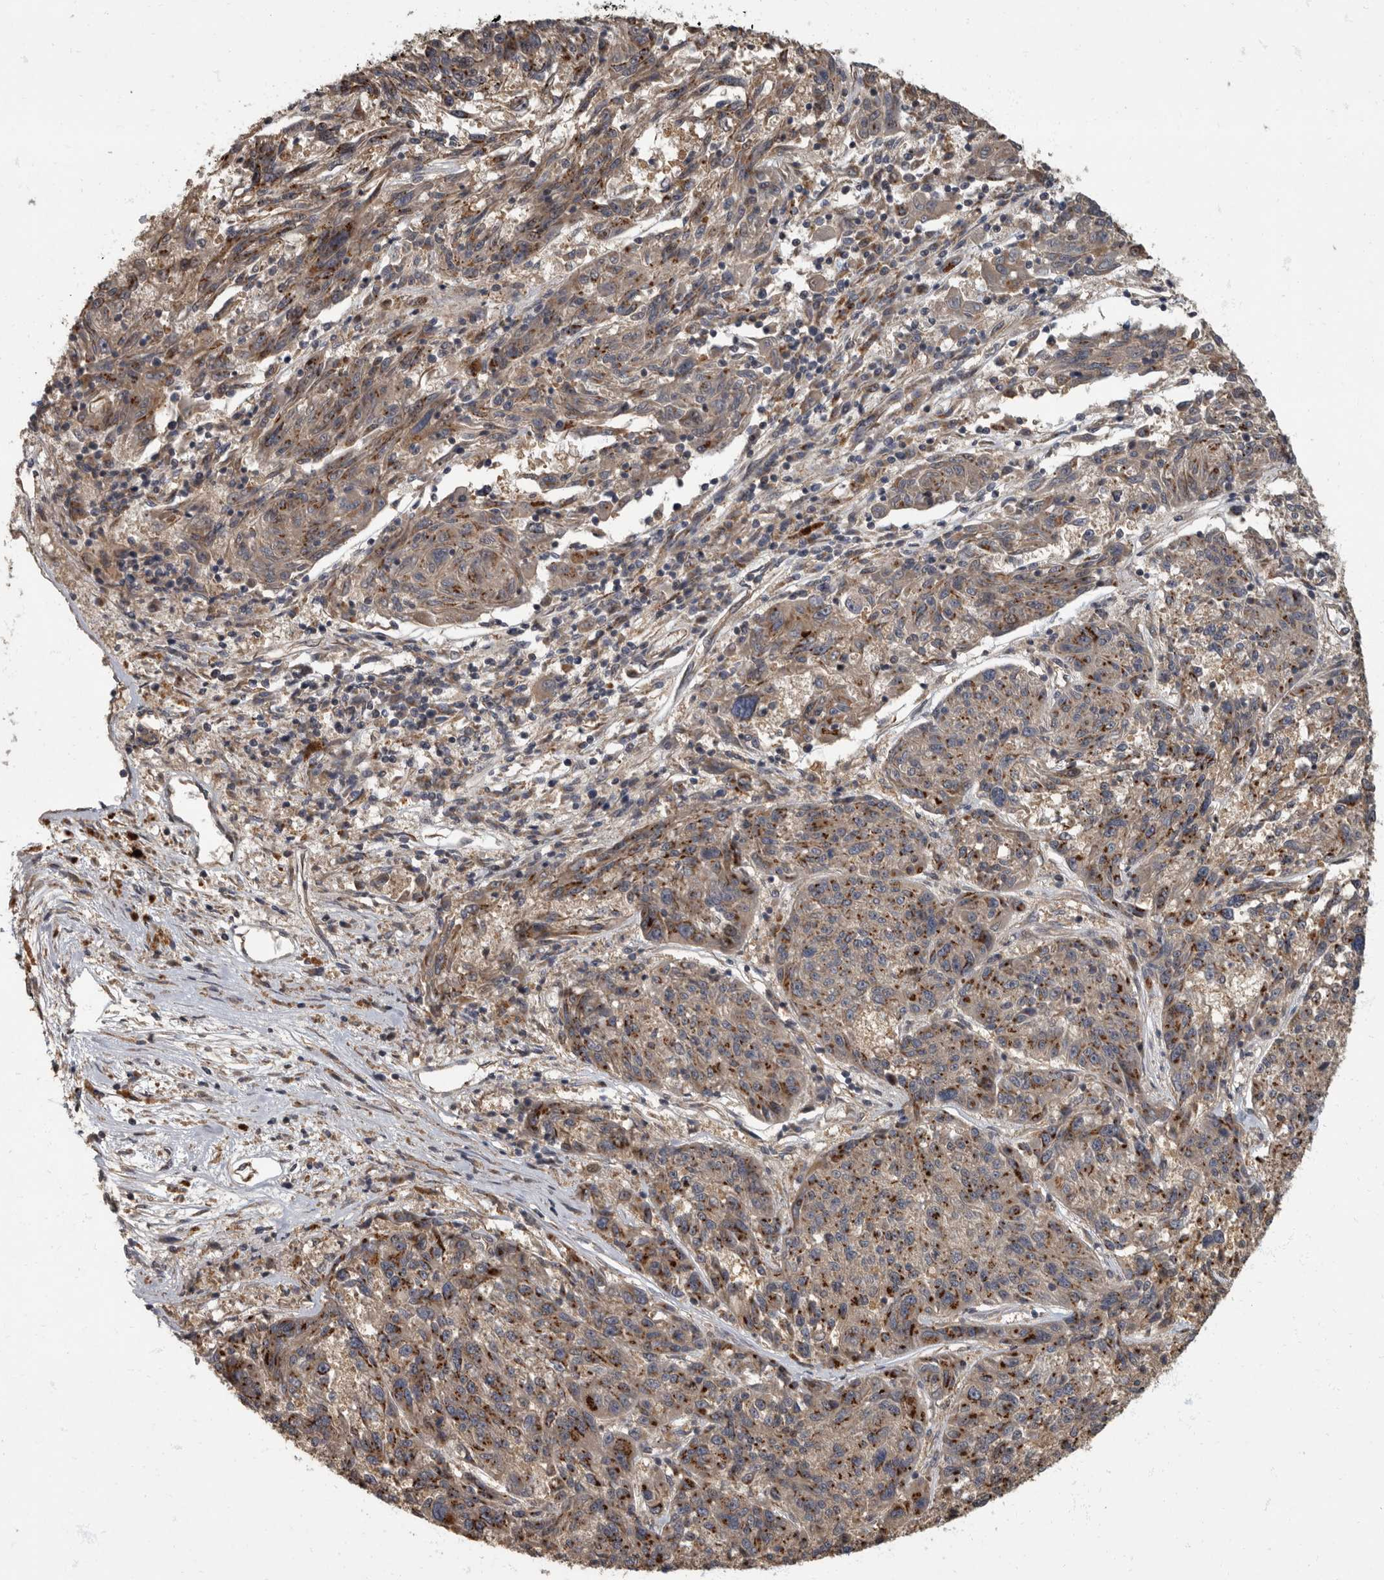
{"staining": {"intensity": "moderate", "quantity": ">75%", "location": "cytoplasmic/membranous"}, "tissue": "melanoma", "cell_type": "Tumor cells", "image_type": "cancer", "snomed": [{"axis": "morphology", "description": "Malignant melanoma, NOS"}, {"axis": "topography", "description": "Skin"}], "caption": "Moderate cytoplasmic/membranous staining for a protein is seen in about >75% of tumor cells of malignant melanoma using IHC.", "gene": "IQCK", "patient": {"sex": "male", "age": 53}}